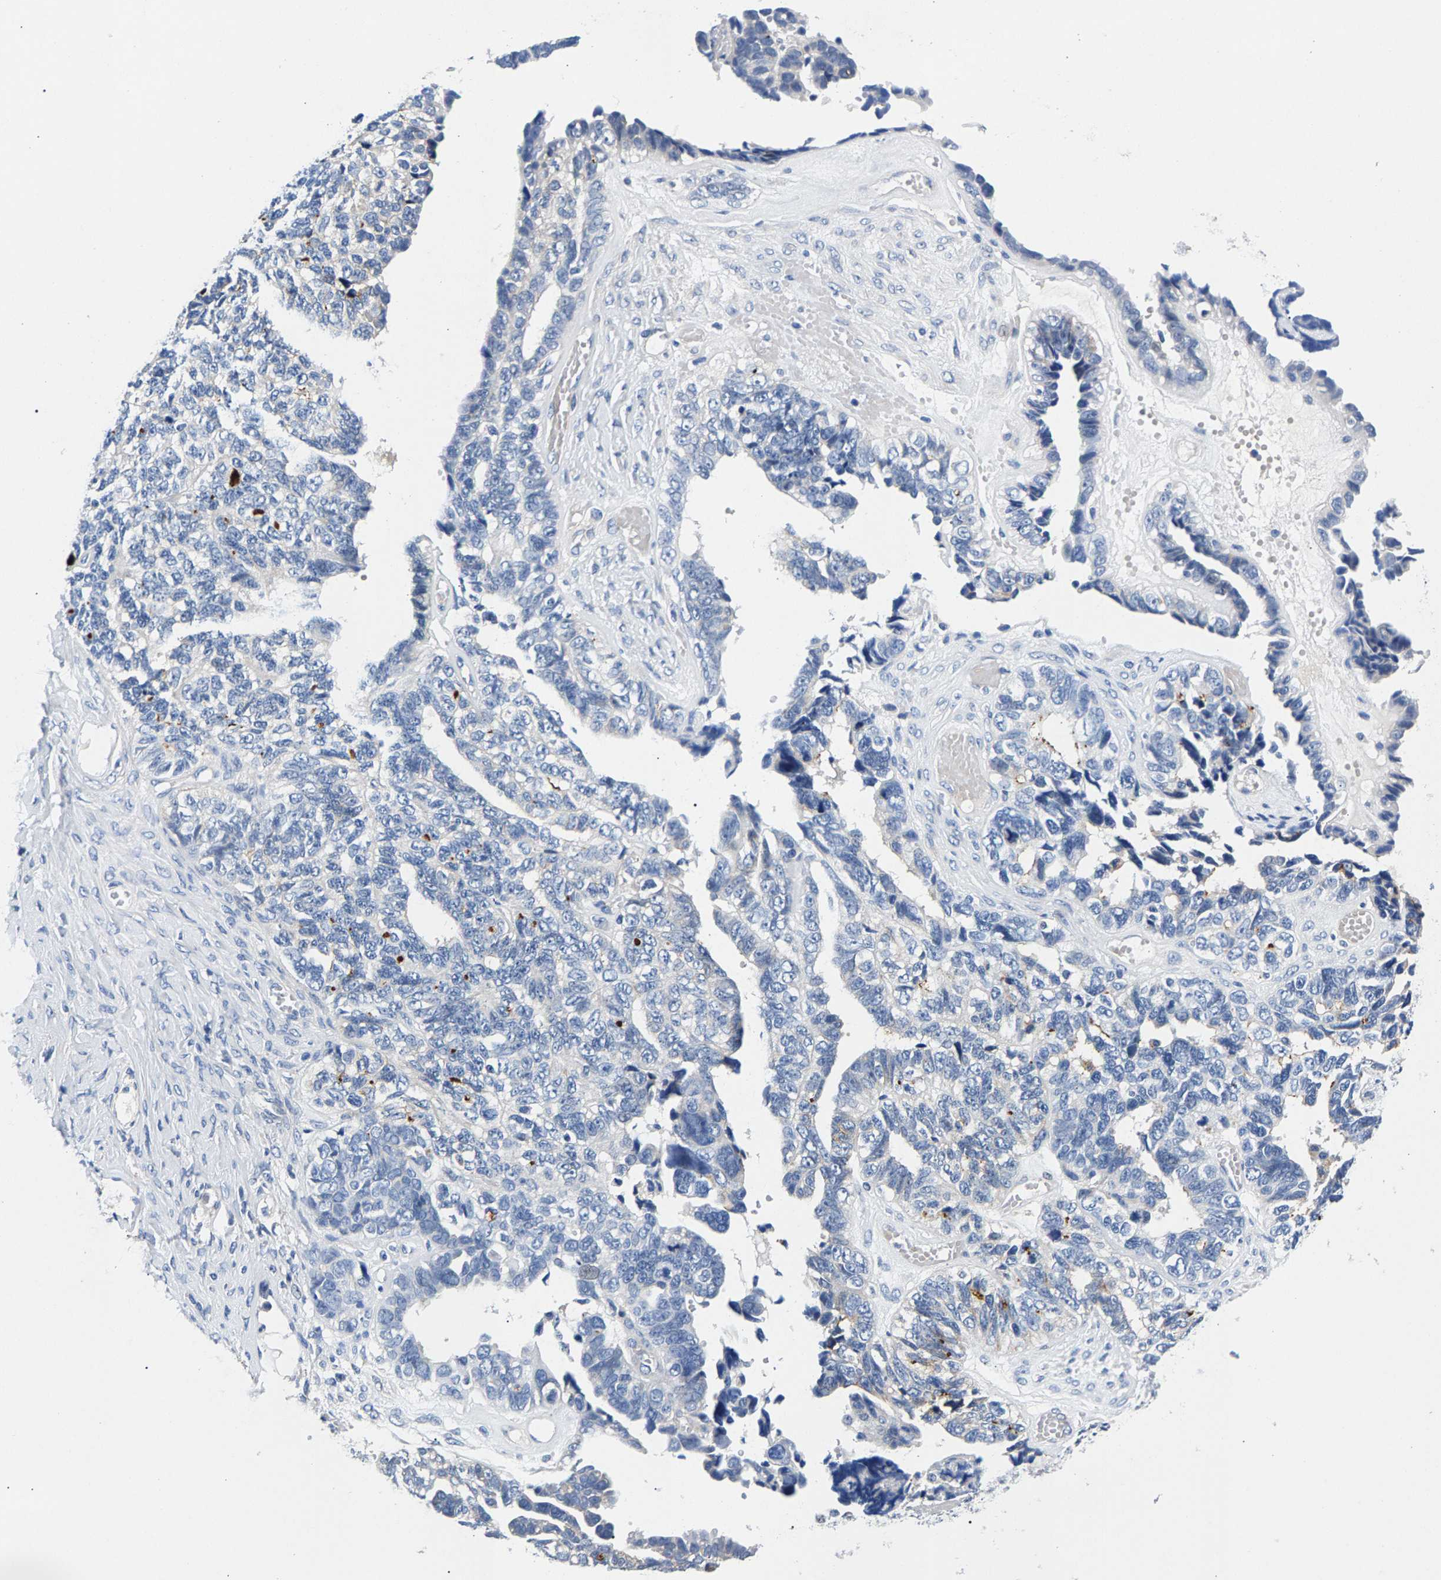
{"staining": {"intensity": "negative", "quantity": "none", "location": "none"}, "tissue": "ovarian cancer", "cell_type": "Tumor cells", "image_type": "cancer", "snomed": [{"axis": "morphology", "description": "Cystadenocarcinoma, serous, NOS"}, {"axis": "topography", "description": "Ovary"}], "caption": "Serous cystadenocarcinoma (ovarian) stained for a protein using IHC reveals no staining tumor cells.", "gene": "P2RY4", "patient": {"sex": "female", "age": 79}}